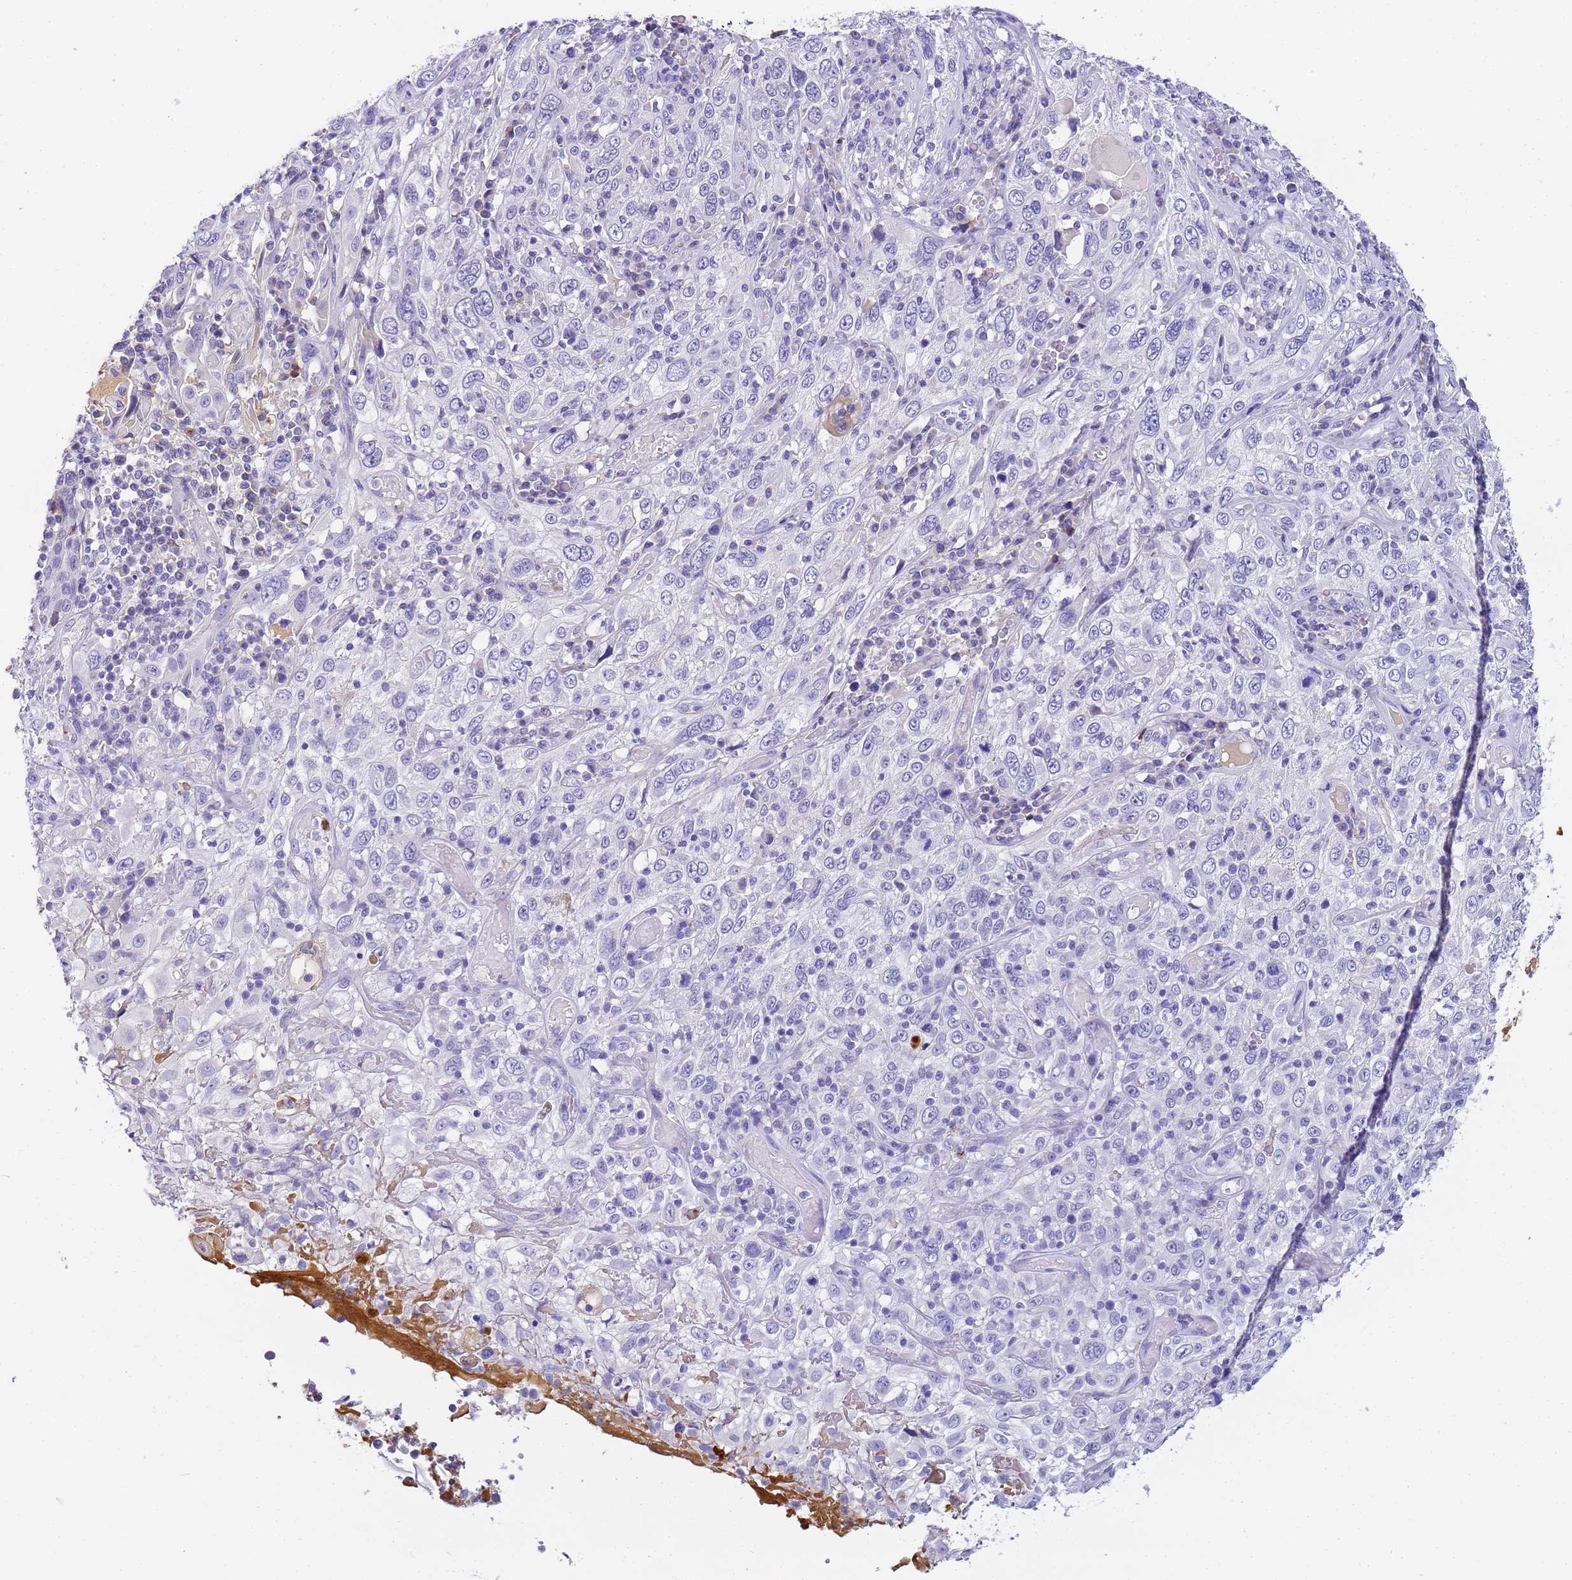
{"staining": {"intensity": "negative", "quantity": "none", "location": "none"}, "tissue": "cervical cancer", "cell_type": "Tumor cells", "image_type": "cancer", "snomed": [{"axis": "morphology", "description": "Squamous cell carcinoma, NOS"}, {"axis": "topography", "description": "Cervix"}], "caption": "Cervical cancer (squamous cell carcinoma) was stained to show a protein in brown. There is no significant positivity in tumor cells. Nuclei are stained in blue.", "gene": "CFHR2", "patient": {"sex": "female", "age": 46}}